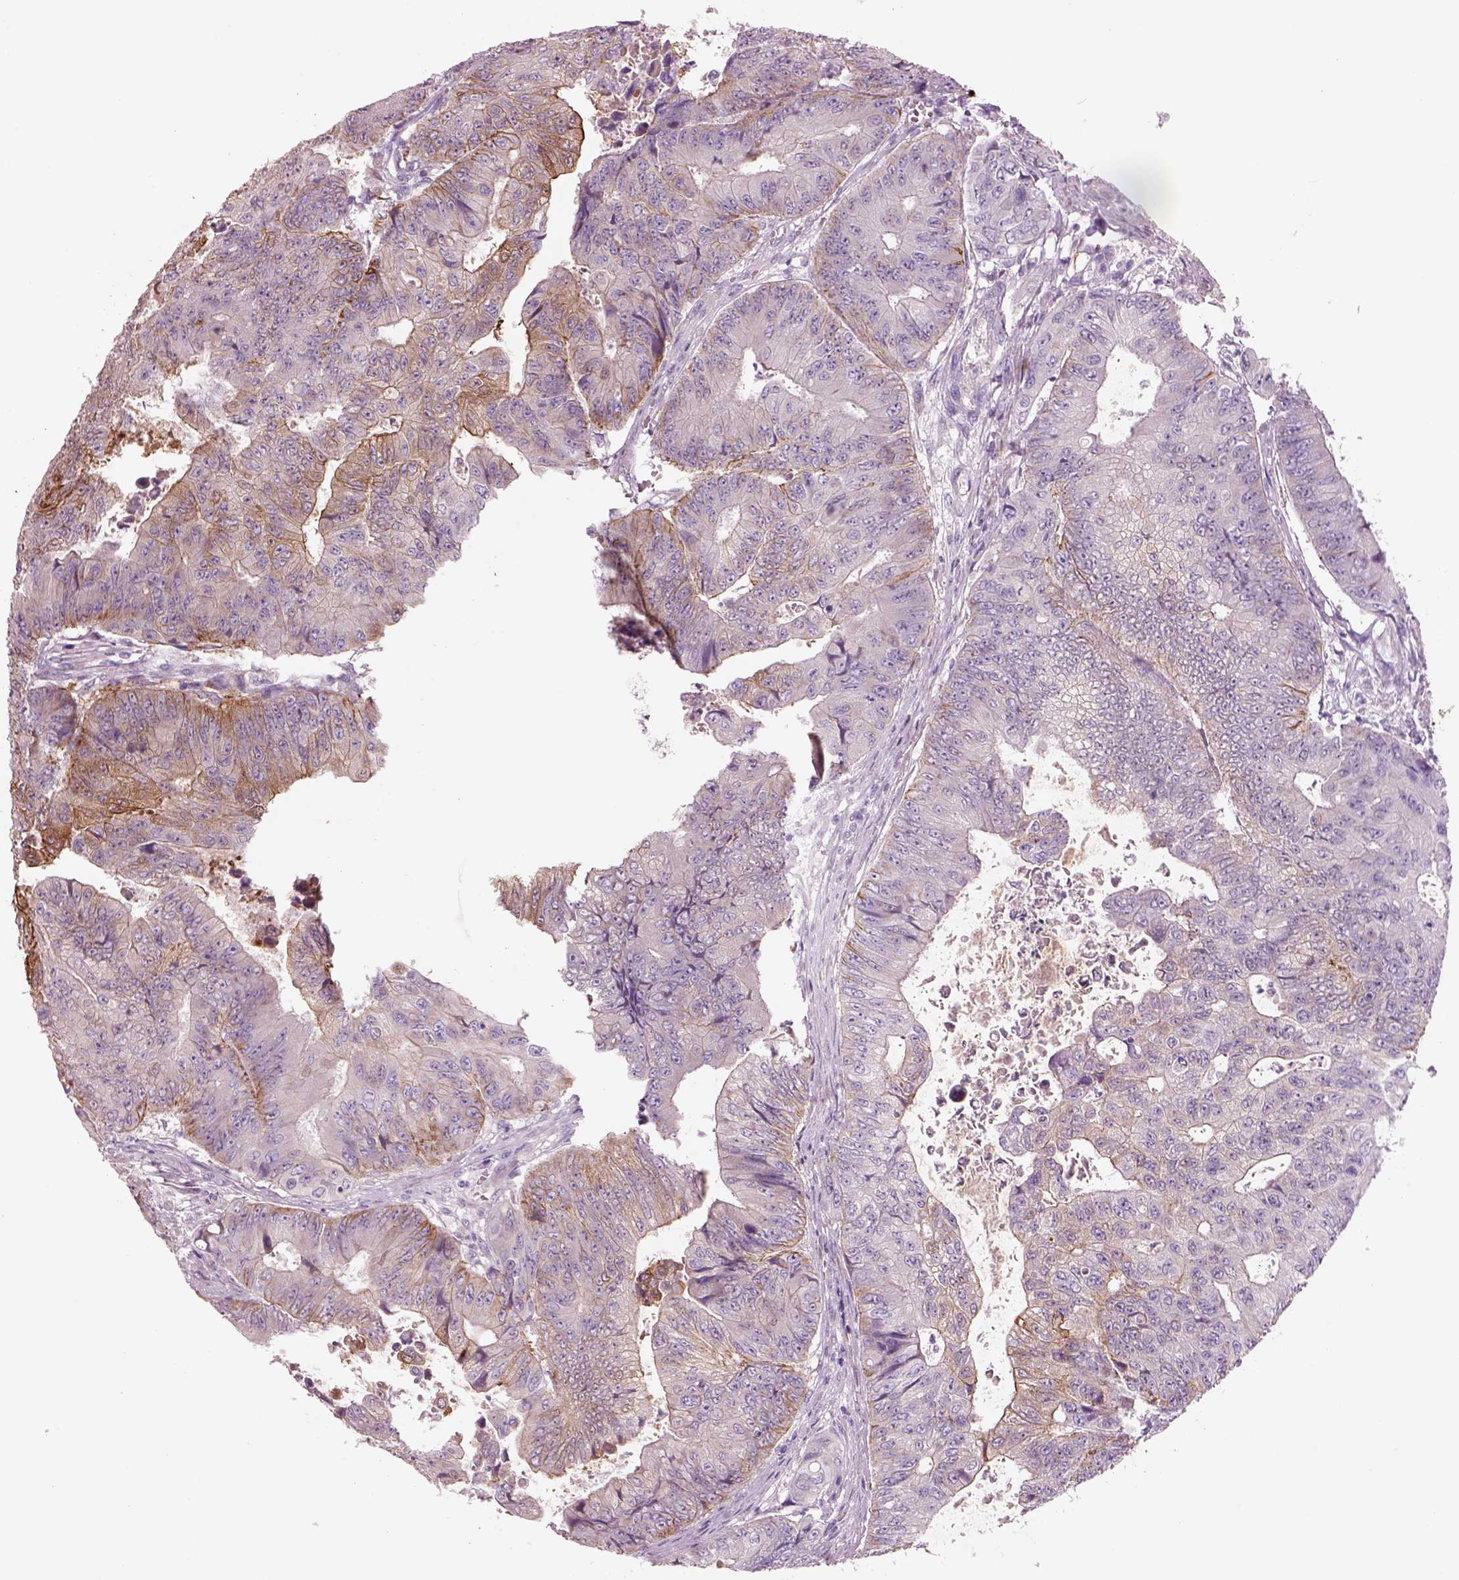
{"staining": {"intensity": "moderate", "quantity": "<25%", "location": "cytoplasmic/membranous"}, "tissue": "colorectal cancer", "cell_type": "Tumor cells", "image_type": "cancer", "snomed": [{"axis": "morphology", "description": "Adenocarcinoma, NOS"}, {"axis": "topography", "description": "Colon"}], "caption": "High-magnification brightfield microscopy of colorectal cancer (adenocarcinoma) stained with DAB (brown) and counterstained with hematoxylin (blue). tumor cells exhibit moderate cytoplasmic/membranous expression is appreciated in approximately<25% of cells. Immunohistochemistry (ihc) stains the protein of interest in brown and the nuclei are stained blue.", "gene": "PLPP7", "patient": {"sex": "female", "age": 48}}